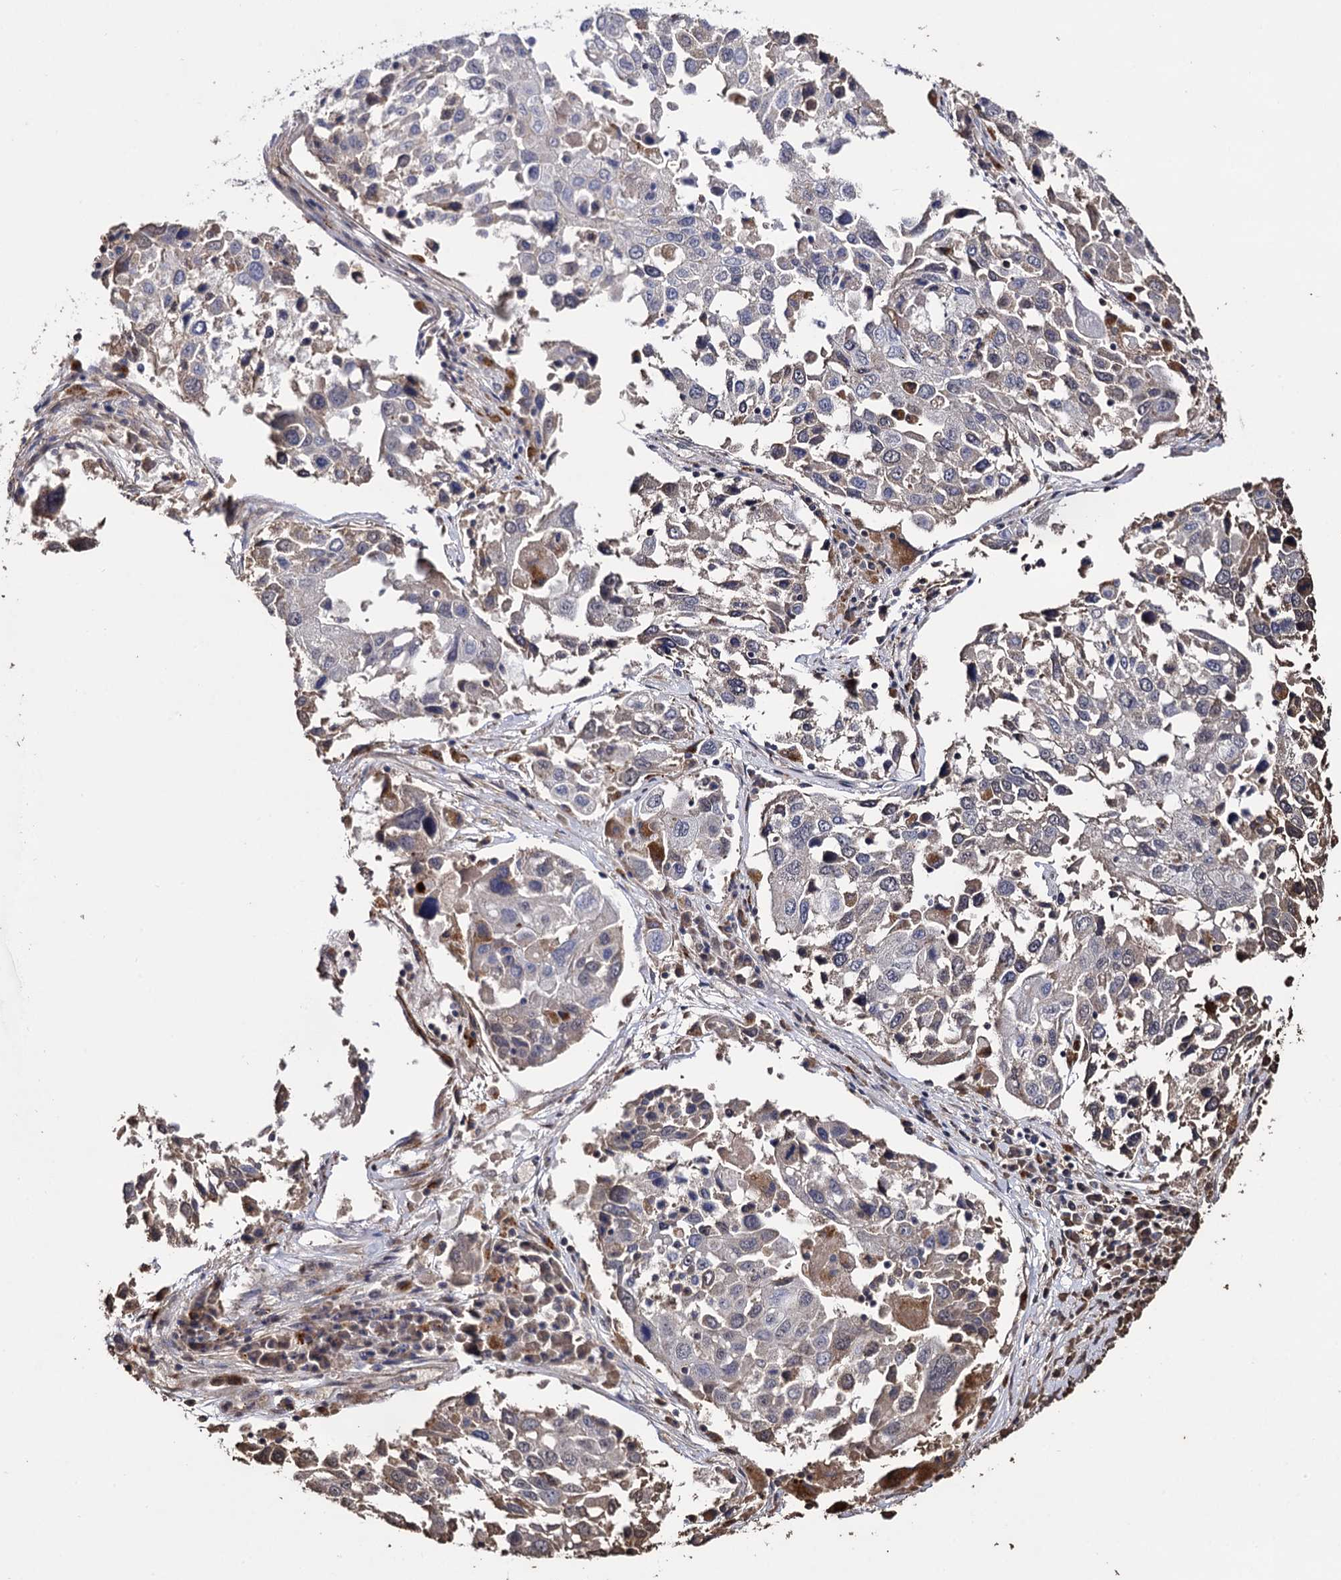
{"staining": {"intensity": "moderate", "quantity": "<25%", "location": "cytoplasmic/membranous"}, "tissue": "lung cancer", "cell_type": "Tumor cells", "image_type": "cancer", "snomed": [{"axis": "morphology", "description": "Squamous cell carcinoma, NOS"}, {"axis": "topography", "description": "Lung"}], "caption": "Brown immunohistochemical staining in human lung cancer (squamous cell carcinoma) exhibits moderate cytoplasmic/membranous staining in approximately <25% of tumor cells.", "gene": "MICAL2", "patient": {"sex": "male", "age": 65}}